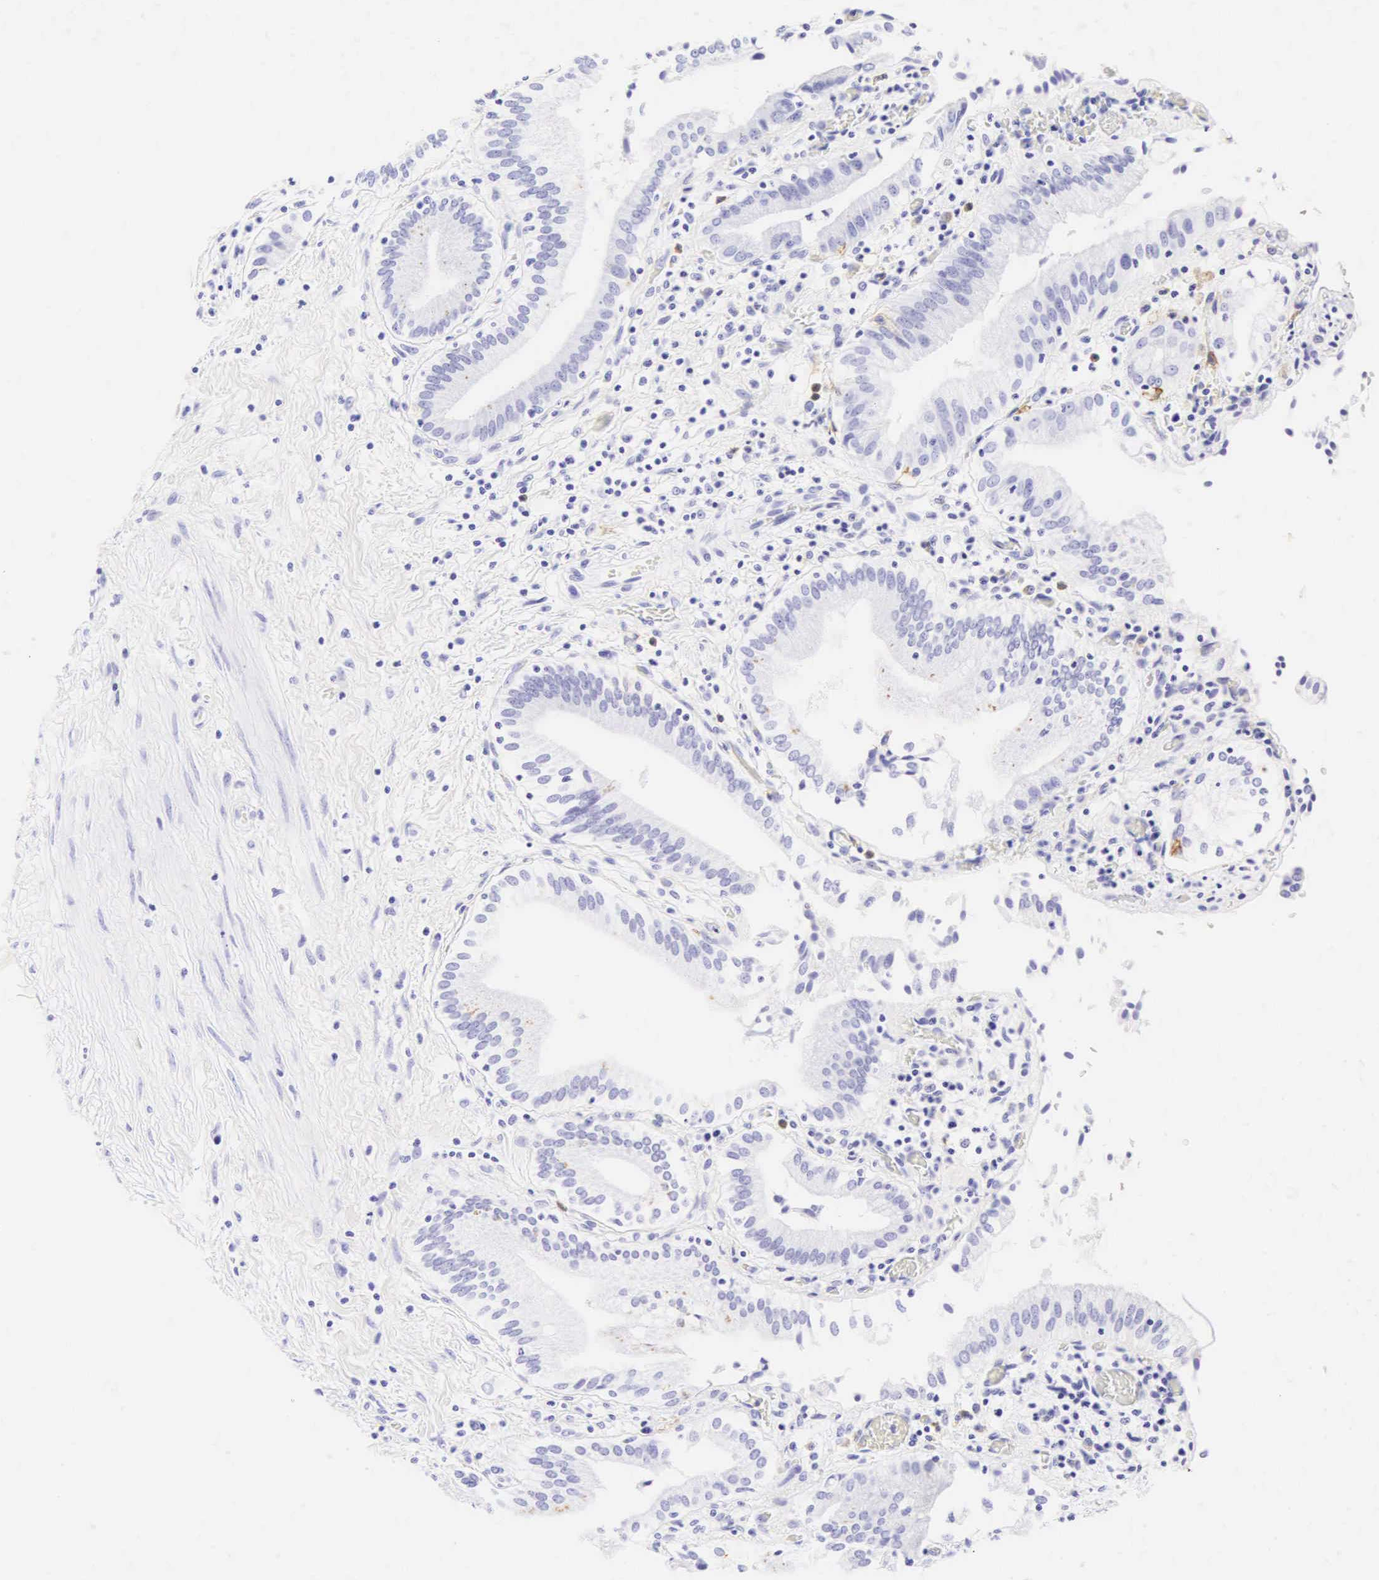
{"staining": {"intensity": "negative", "quantity": "none", "location": "none"}, "tissue": "gallbladder", "cell_type": "Glandular cells", "image_type": "normal", "snomed": [{"axis": "morphology", "description": "Normal tissue, NOS"}, {"axis": "topography", "description": "Gallbladder"}], "caption": "This is a image of IHC staining of unremarkable gallbladder, which shows no positivity in glandular cells. The staining was performed using DAB (3,3'-diaminobenzidine) to visualize the protein expression in brown, while the nuclei were stained in blue with hematoxylin (Magnification: 20x).", "gene": "CD1A", "patient": {"sex": "male", "age": 73}}